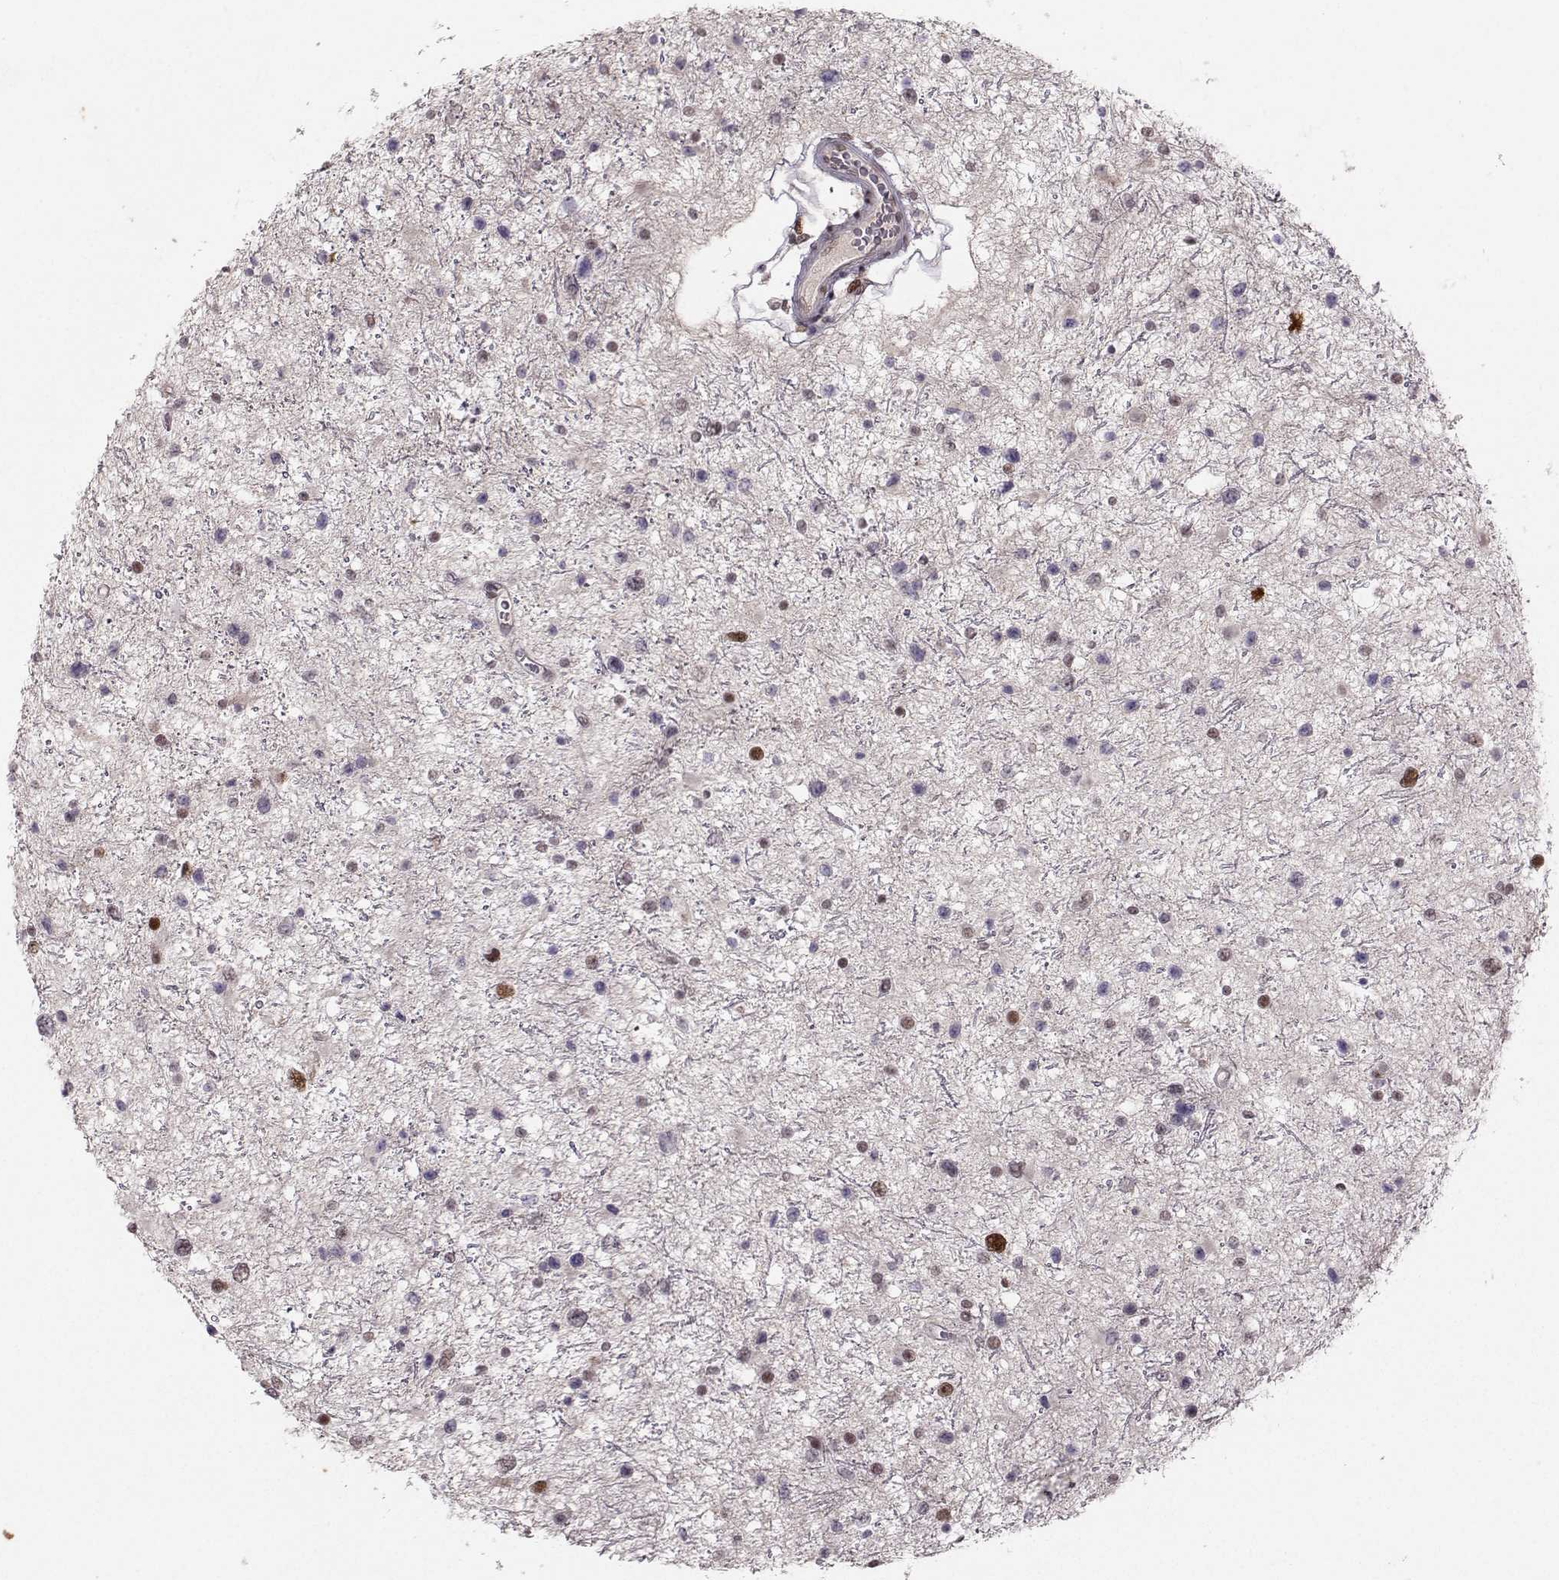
{"staining": {"intensity": "moderate", "quantity": "<25%", "location": "nuclear"}, "tissue": "glioma", "cell_type": "Tumor cells", "image_type": "cancer", "snomed": [{"axis": "morphology", "description": "Glioma, malignant, Low grade"}, {"axis": "topography", "description": "Brain"}], "caption": "Brown immunohistochemical staining in human malignant glioma (low-grade) demonstrates moderate nuclear expression in approximately <25% of tumor cells.", "gene": "SNAPC2", "patient": {"sex": "female", "age": 32}}